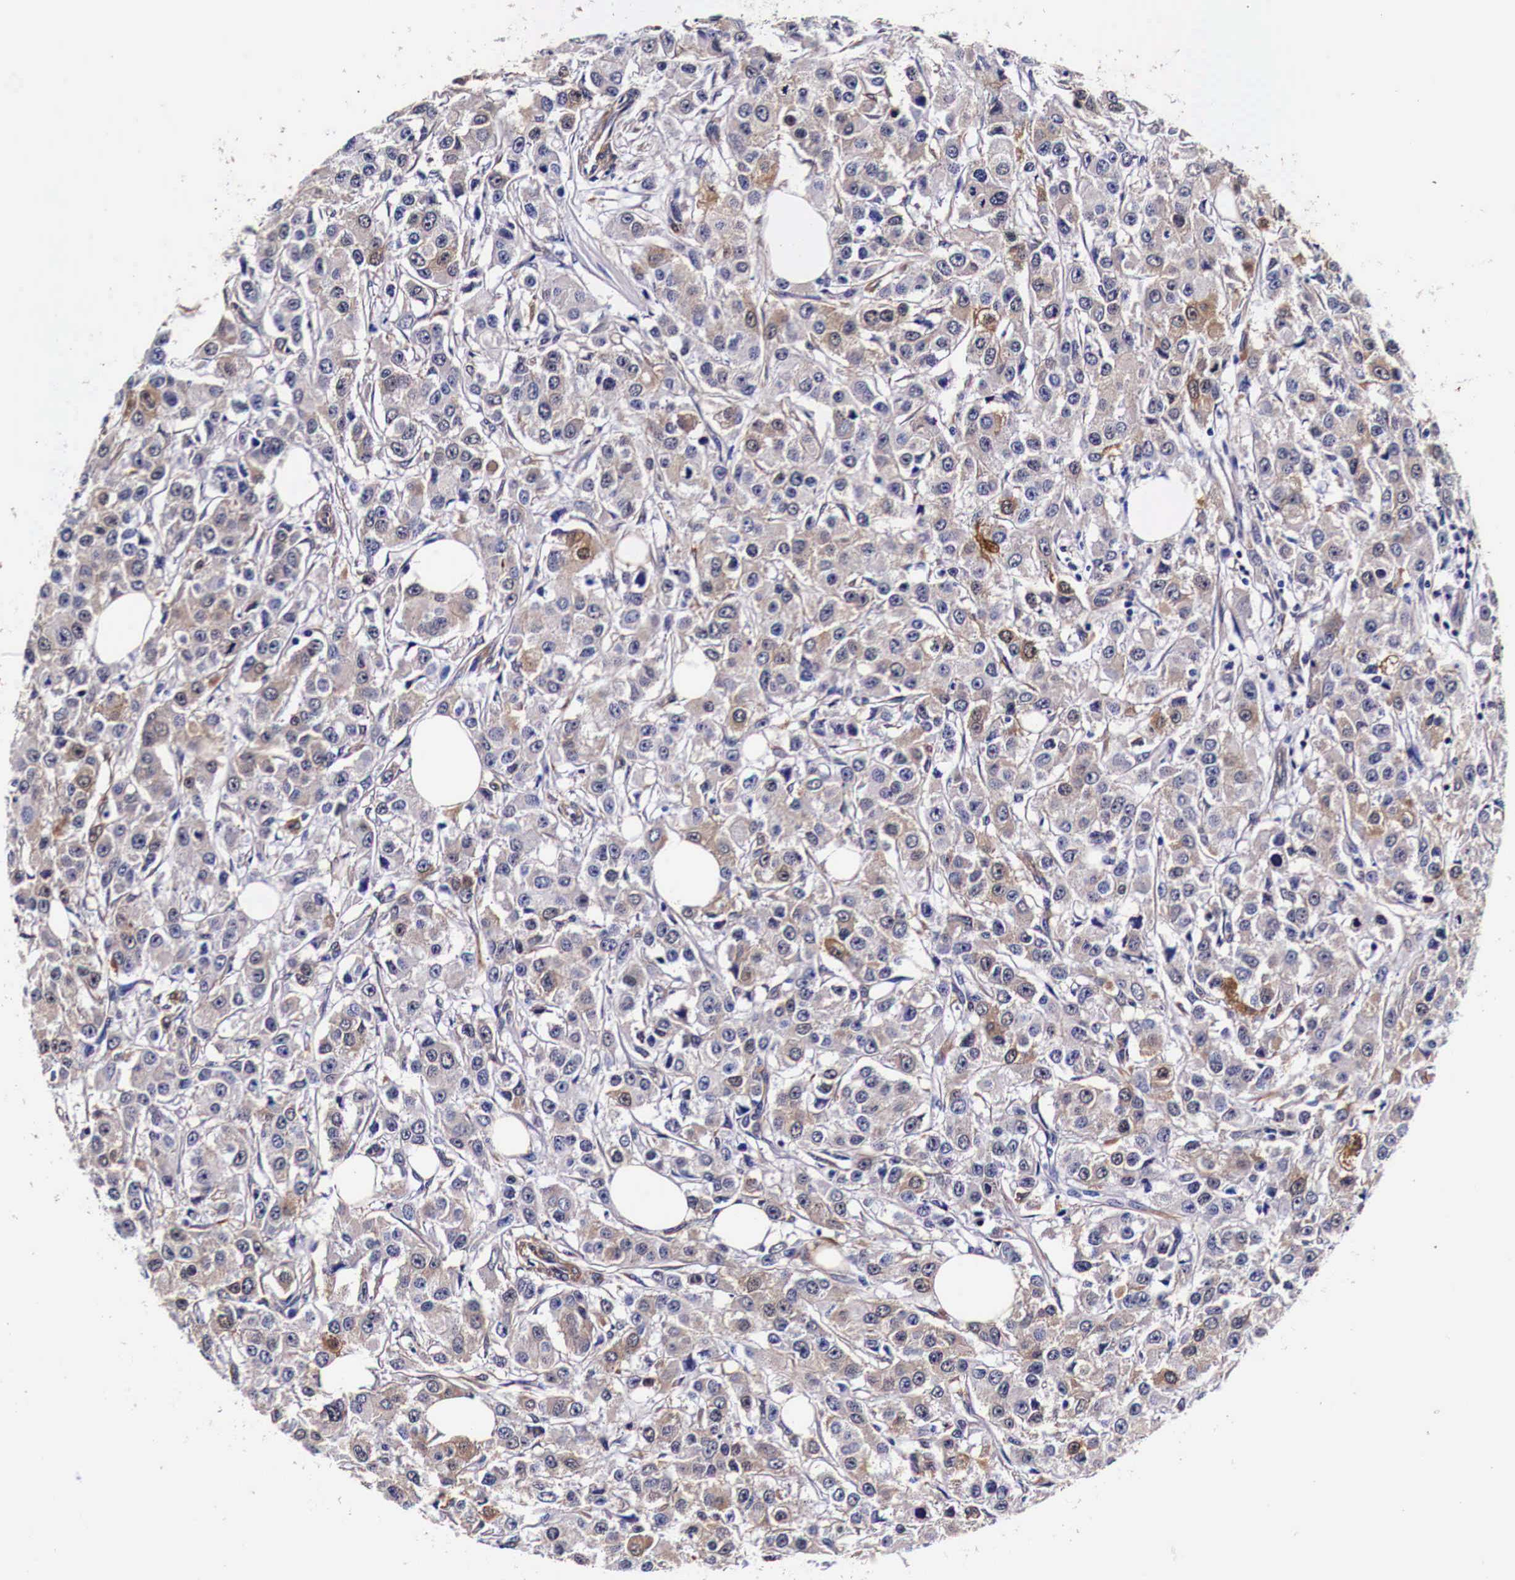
{"staining": {"intensity": "weak", "quantity": "25%-75%", "location": "cytoplasmic/membranous"}, "tissue": "breast cancer", "cell_type": "Tumor cells", "image_type": "cancer", "snomed": [{"axis": "morphology", "description": "Duct carcinoma"}, {"axis": "topography", "description": "Breast"}], "caption": "Protein expression analysis of human breast cancer reveals weak cytoplasmic/membranous staining in about 25%-75% of tumor cells.", "gene": "HSPB1", "patient": {"sex": "female", "age": 58}}